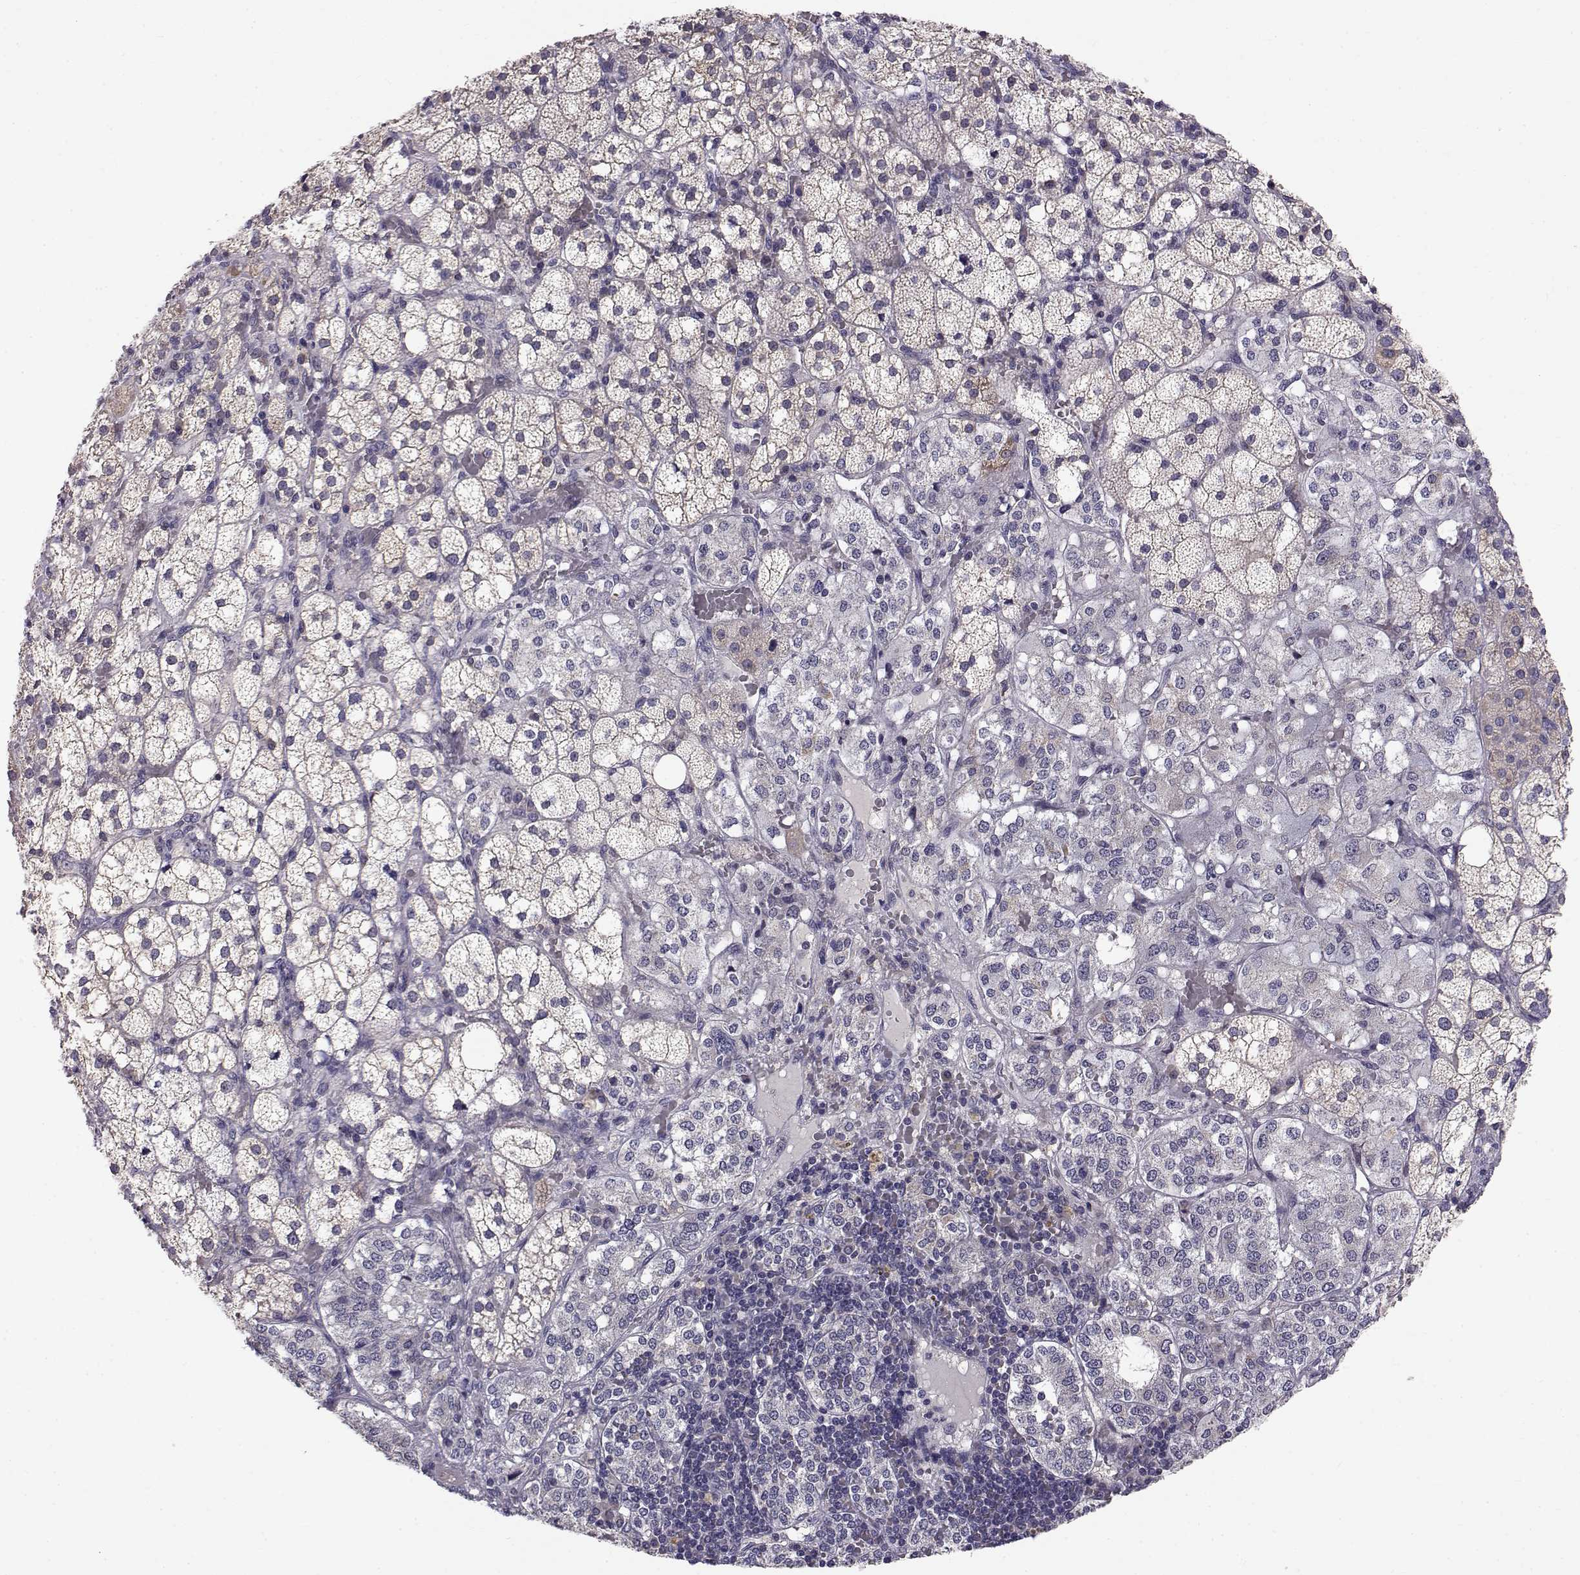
{"staining": {"intensity": "moderate", "quantity": "<25%", "location": "cytoplasmic/membranous"}, "tissue": "adrenal gland", "cell_type": "Glandular cells", "image_type": "normal", "snomed": [{"axis": "morphology", "description": "Normal tissue, NOS"}, {"axis": "topography", "description": "Adrenal gland"}], "caption": "Normal adrenal gland exhibits moderate cytoplasmic/membranous expression in approximately <25% of glandular cells The protein is stained brown, and the nuclei are stained in blue (DAB IHC with brightfield microscopy, high magnification)..", "gene": "PEX5L", "patient": {"sex": "male", "age": 53}}